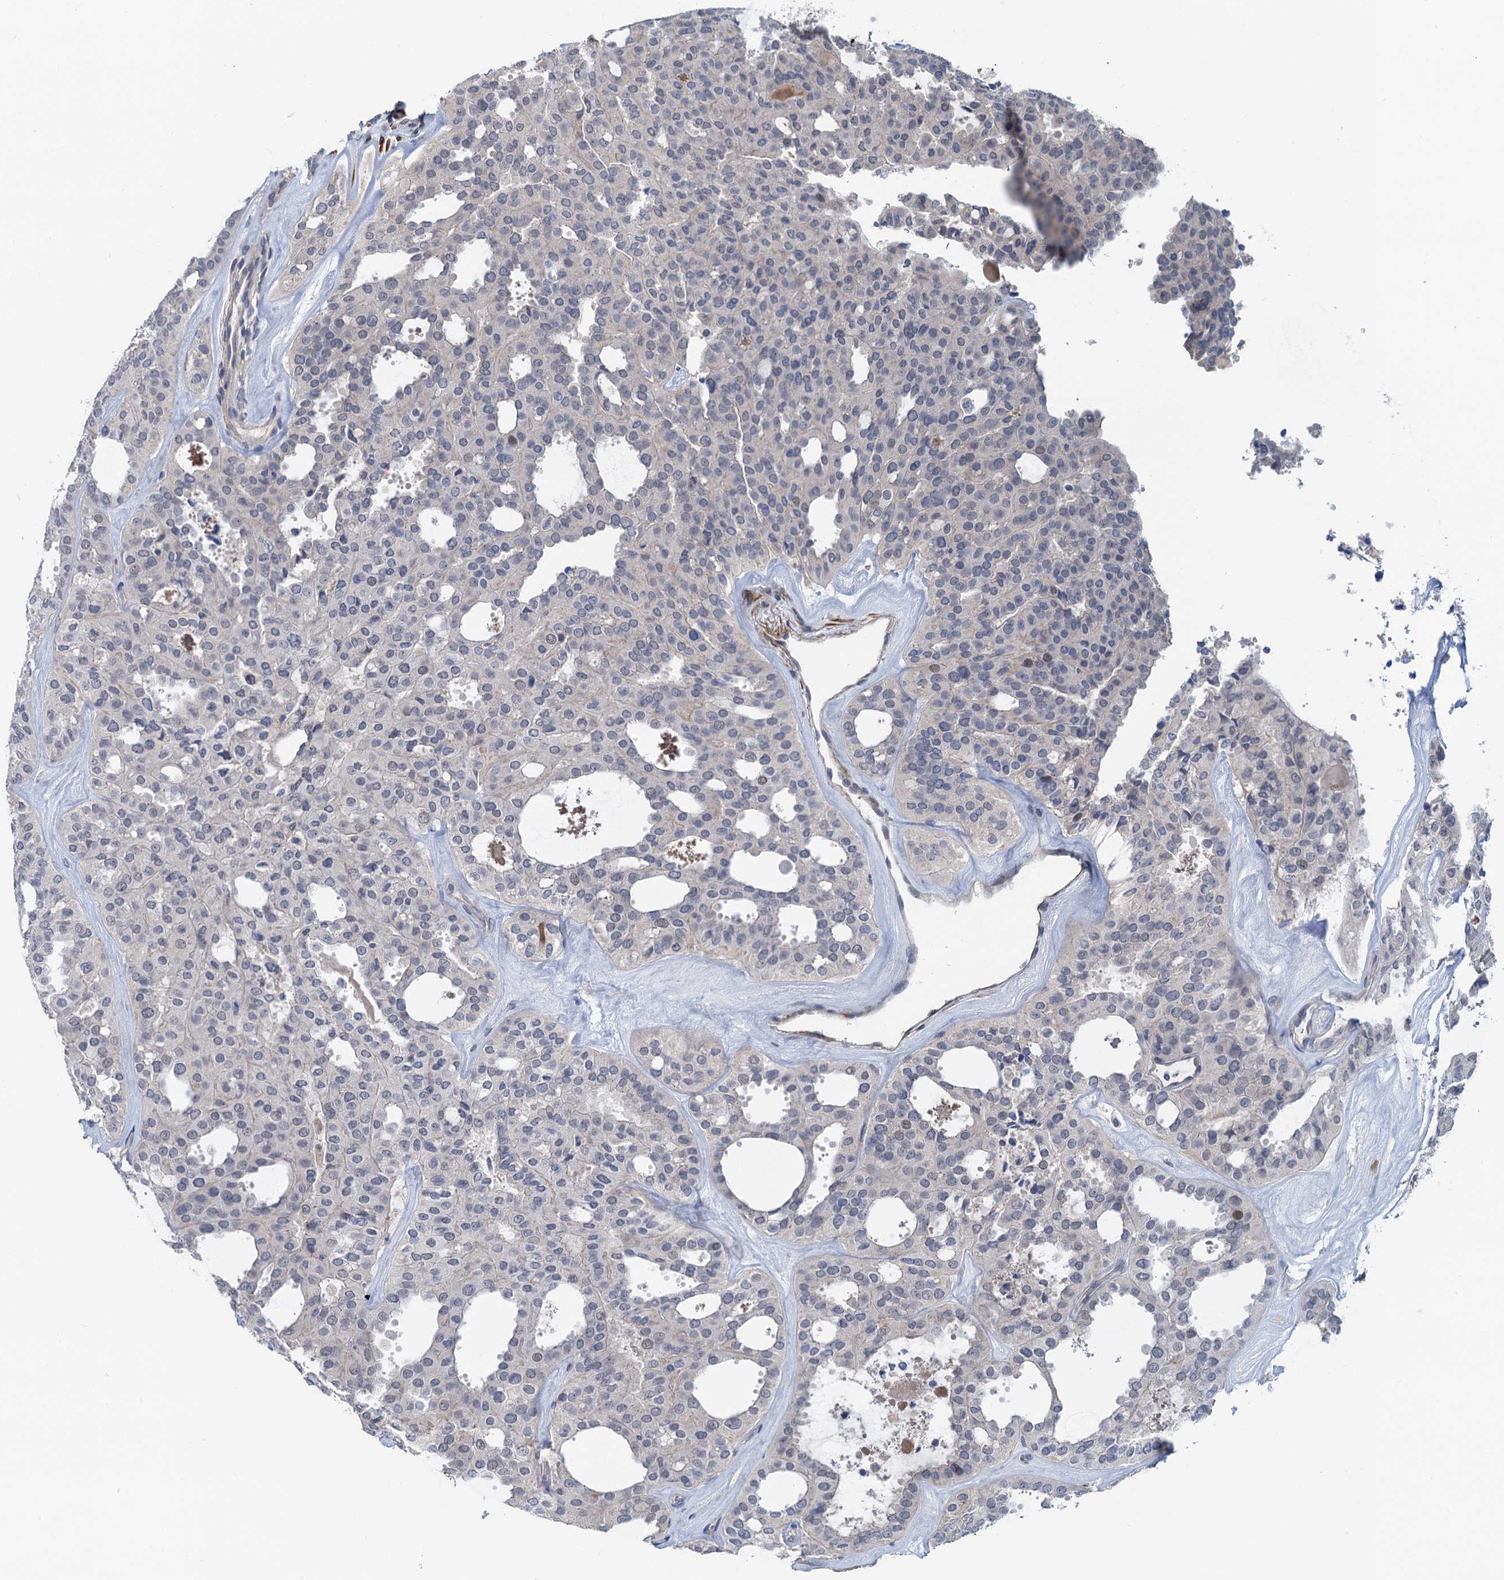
{"staining": {"intensity": "negative", "quantity": "none", "location": "none"}, "tissue": "thyroid cancer", "cell_type": "Tumor cells", "image_type": "cancer", "snomed": [{"axis": "morphology", "description": "Follicular adenoma carcinoma, NOS"}, {"axis": "topography", "description": "Thyroid gland"}], "caption": "Immunohistochemistry micrograph of human follicular adenoma carcinoma (thyroid) stained for a protein (brown), which shows no positivity in tumor cells. (DAB (3,3'-diaminobenzidine) immunohistochemistry visualized using brightfield microscopy, high magnification).", "gene": "MYO16", "patient": {"sex": "male", "age": 75}}